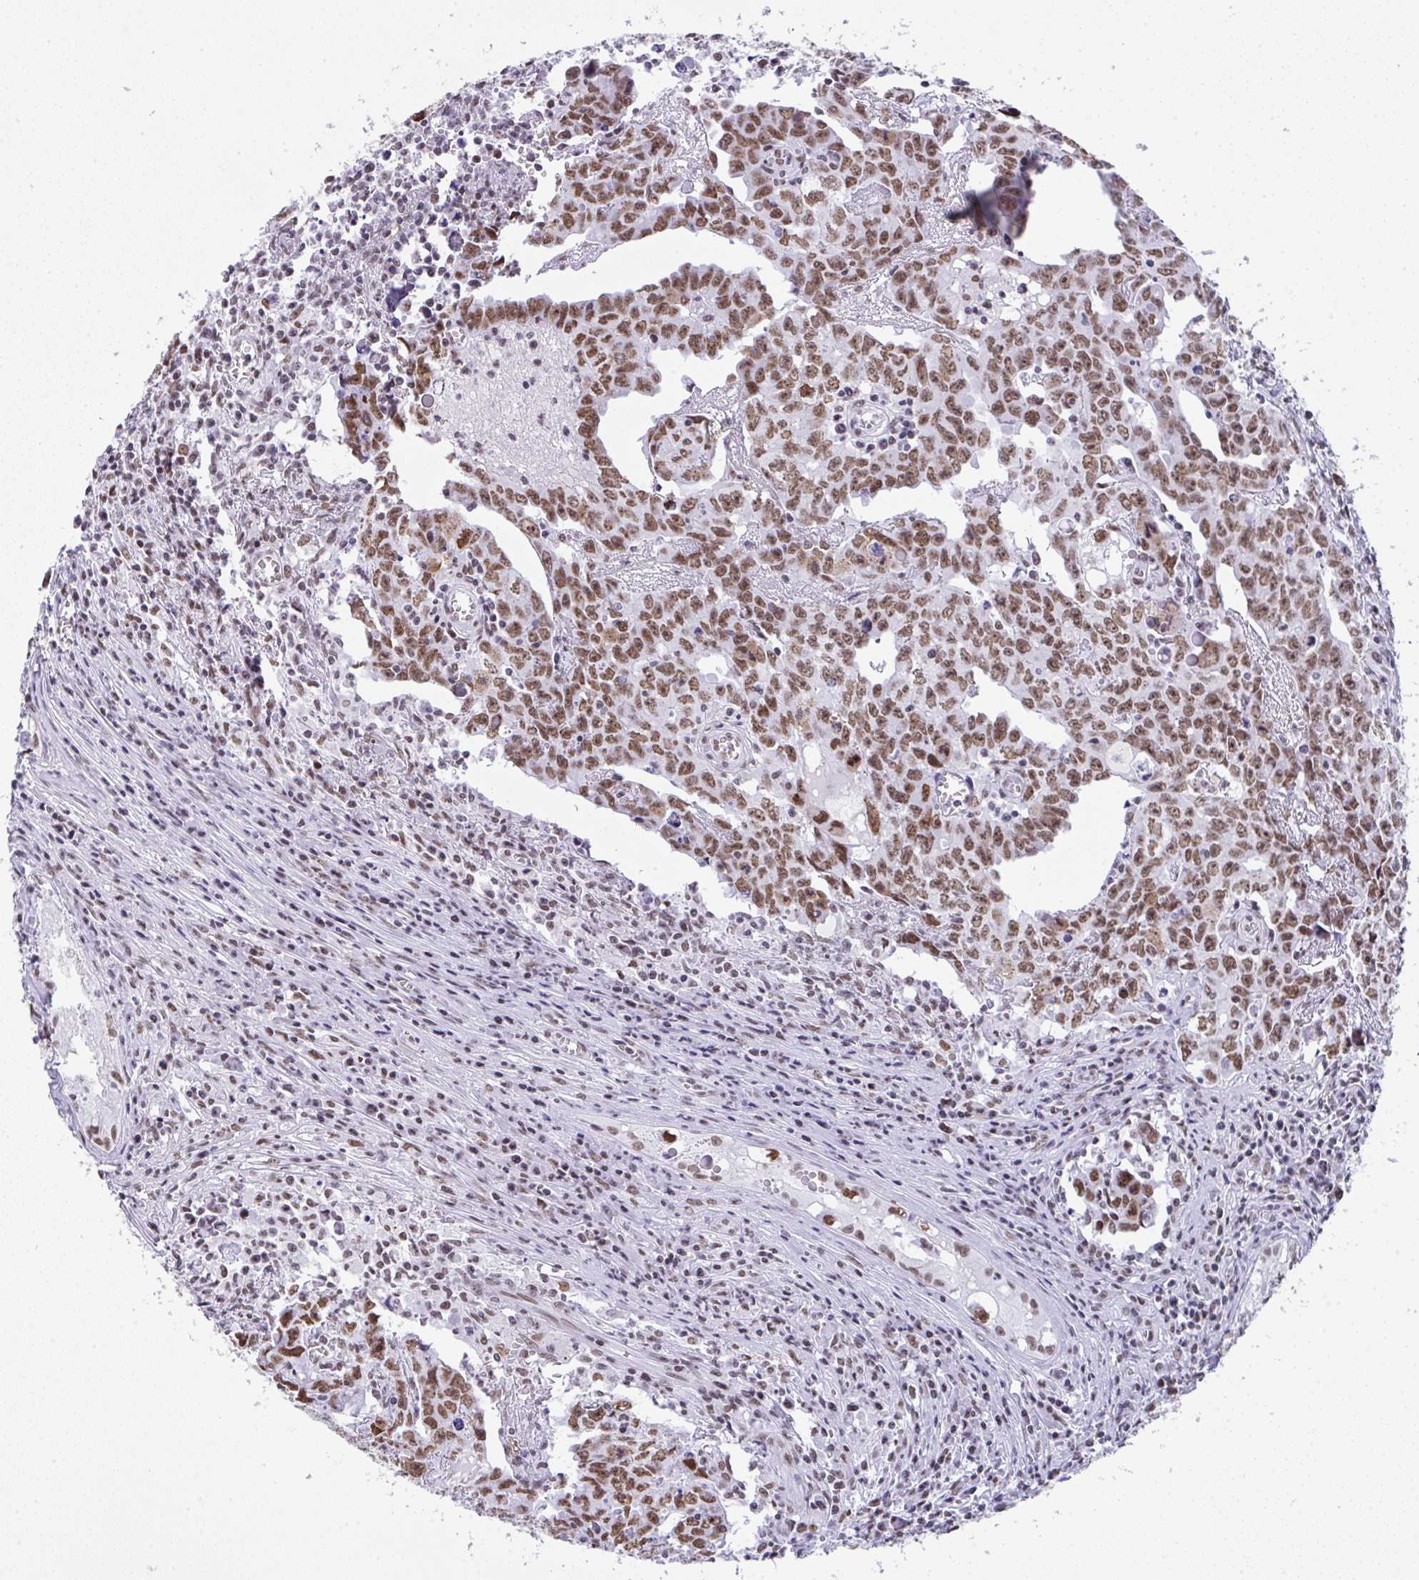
{"staining": {"intensity": "moderate", "quantity": ">75%", "location": "nuclear"}, "tissue": "testis cancer", "cell_type": "Tumor cells", "image_type": "cancer", "snomed": [{"axis": "morphology", "description": "Carcinoma, Embryonal, NOS"}, {"axis": "topography", "description": "Testis"}], "caption": "Human testis cancer stained with a brown dye reveals moderate nuclear positive staining in approximately >75% of tumor cells.", "gene": "DDX52", "patient": {"sex": "male", "age": 22}}